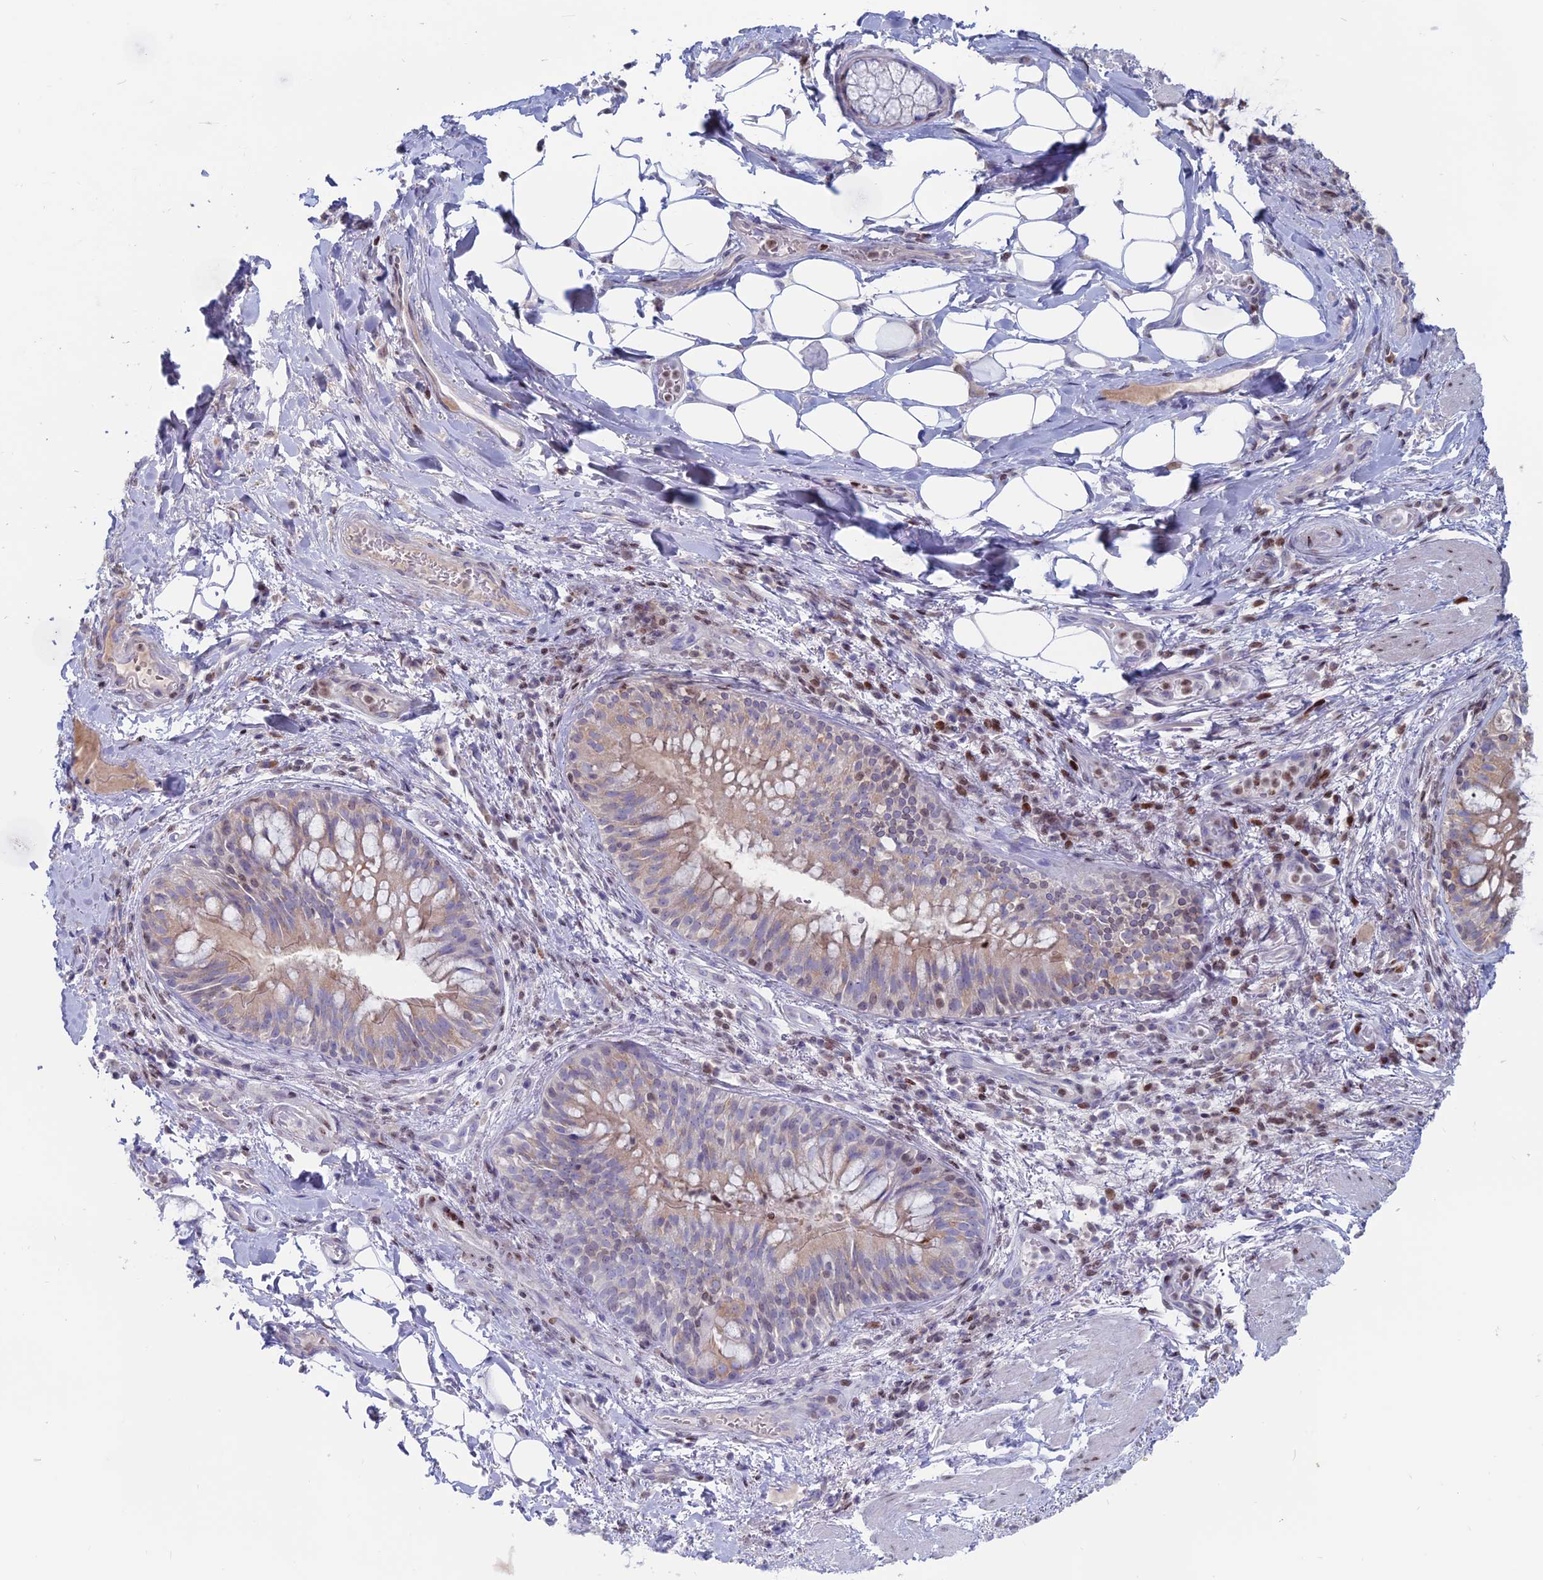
{"staining": {"intensity": "negative", "quantity": "none", "location": "none"}, "tissue": "adipose tissue", "cell_type": "Adipocytes", "image_type": "normal", "snomed": [{"axis": "morphology", "description": "Normal tissue, NOS"}, {"axis": "topography", "description": "Lymph node"}, {"axis": "topography", "description": "Cartilage tissue"}, {"axis": "topography", "description": "Bronchus"}], "caption": "An immunohistochemistry photomicrograph of unremarkable adipose tissue is shown. There is no staining in adipocytes of adipose tissue. (Immunohistochemistry (ihc), brightfield microscopy, high magnification).", "gene": "CERS6", "patient": {"sex": "male", "age": 63}}